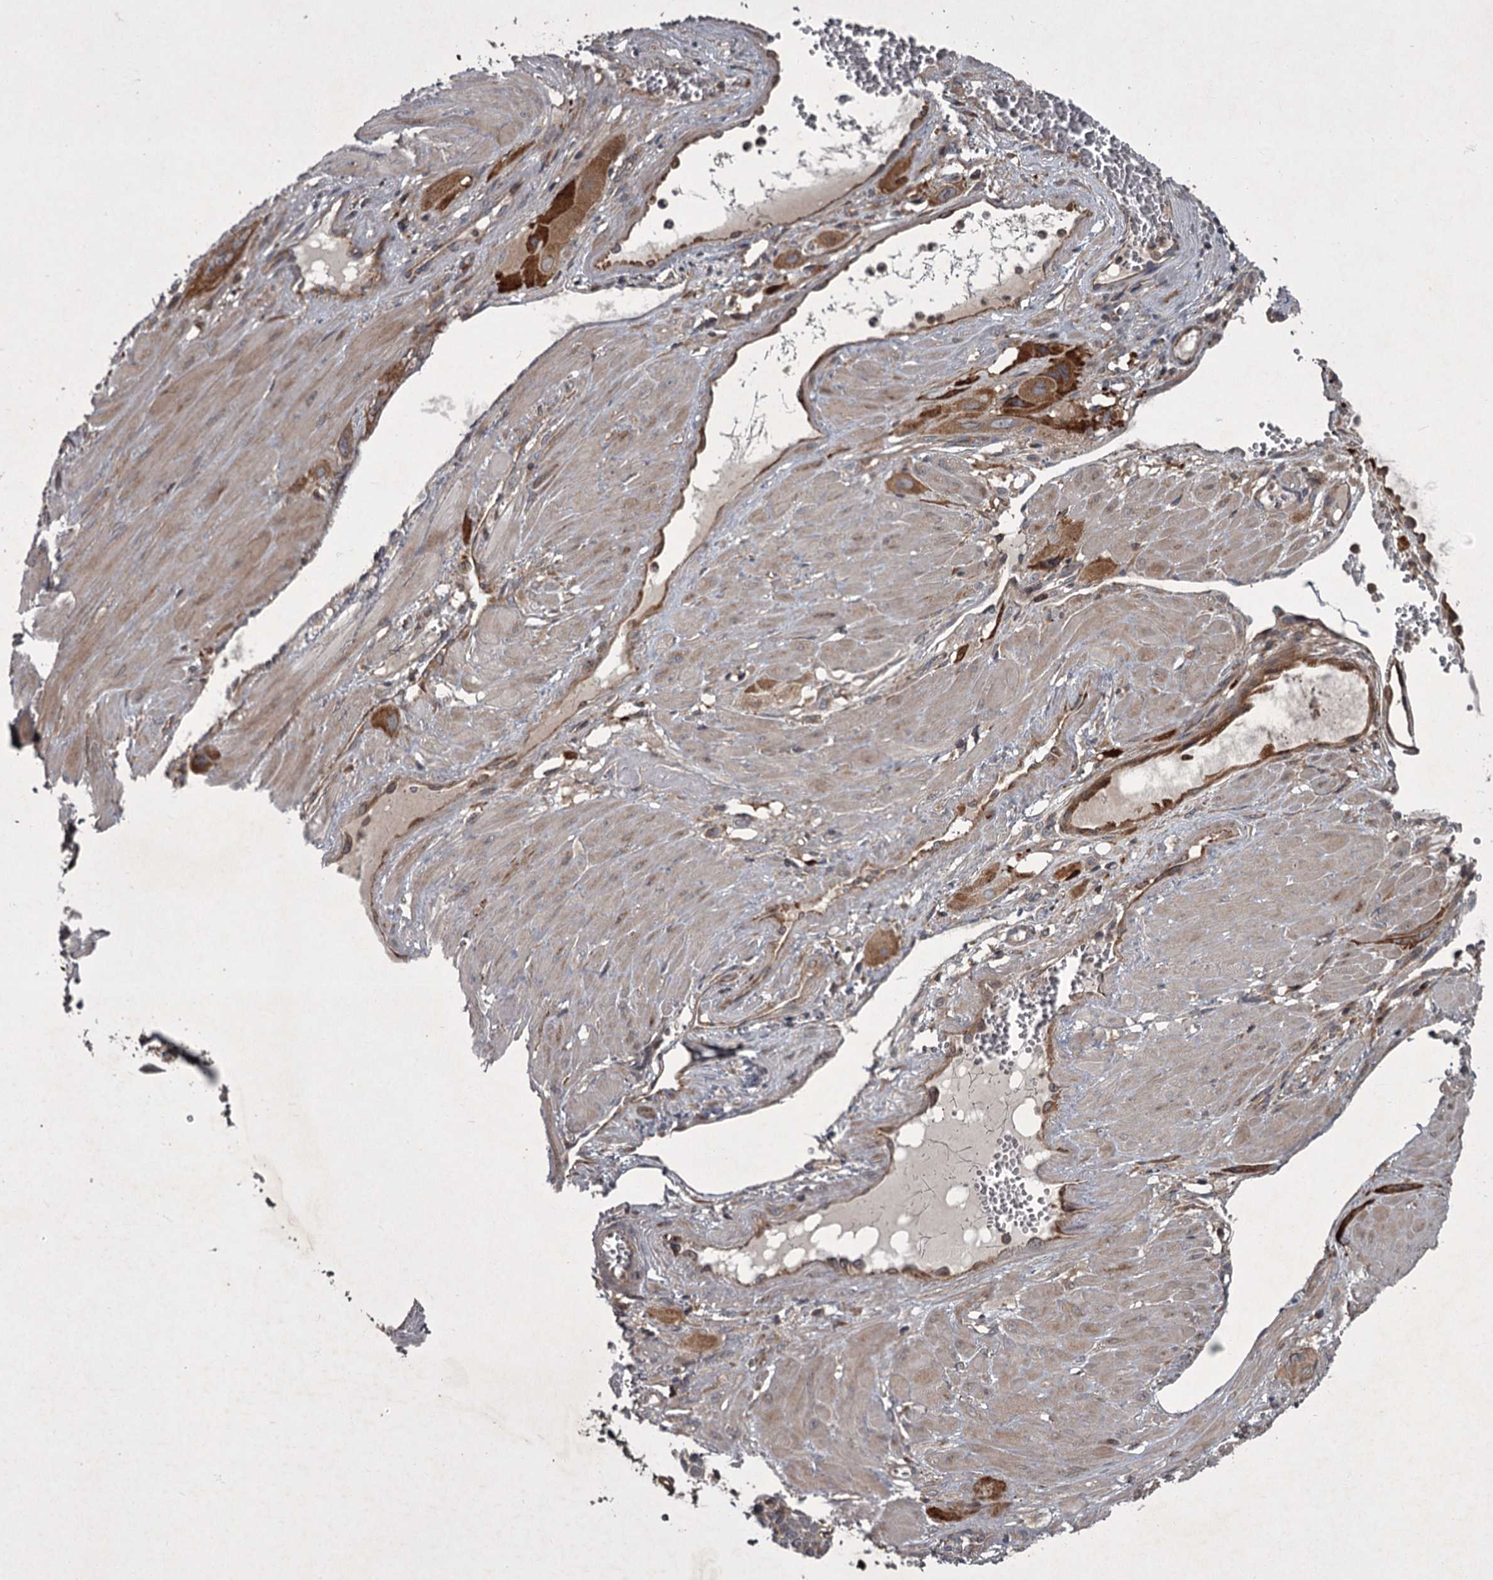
{"staining": {"intensity": "moderate", "quantity": ">75%", "location": "cytoplasmic/membranous"}, "tissue": "cervical cancer", "cell_type": "Tumor cells", "image_type": "cancer", "snomed": [{"axis": "morphology", "description": "Squamous cell carcinoma, NOS"}, {"axis": "topography", "description": "Cervix"}], "caption": "An immunohistochemistry histopathology image of tumor tissue is shown. Protein staining in brown labels moderate cytoplasmic/membranous positivity in cervical cancer (squamous cell carcinoma) within tumor cells. (DAB (3,3'-diaminobenzidine) = brown stain, brightfield microscopy at high magnification).", "gene": "UNC93B1", "patient": {"sex": "female", "age": 34}}